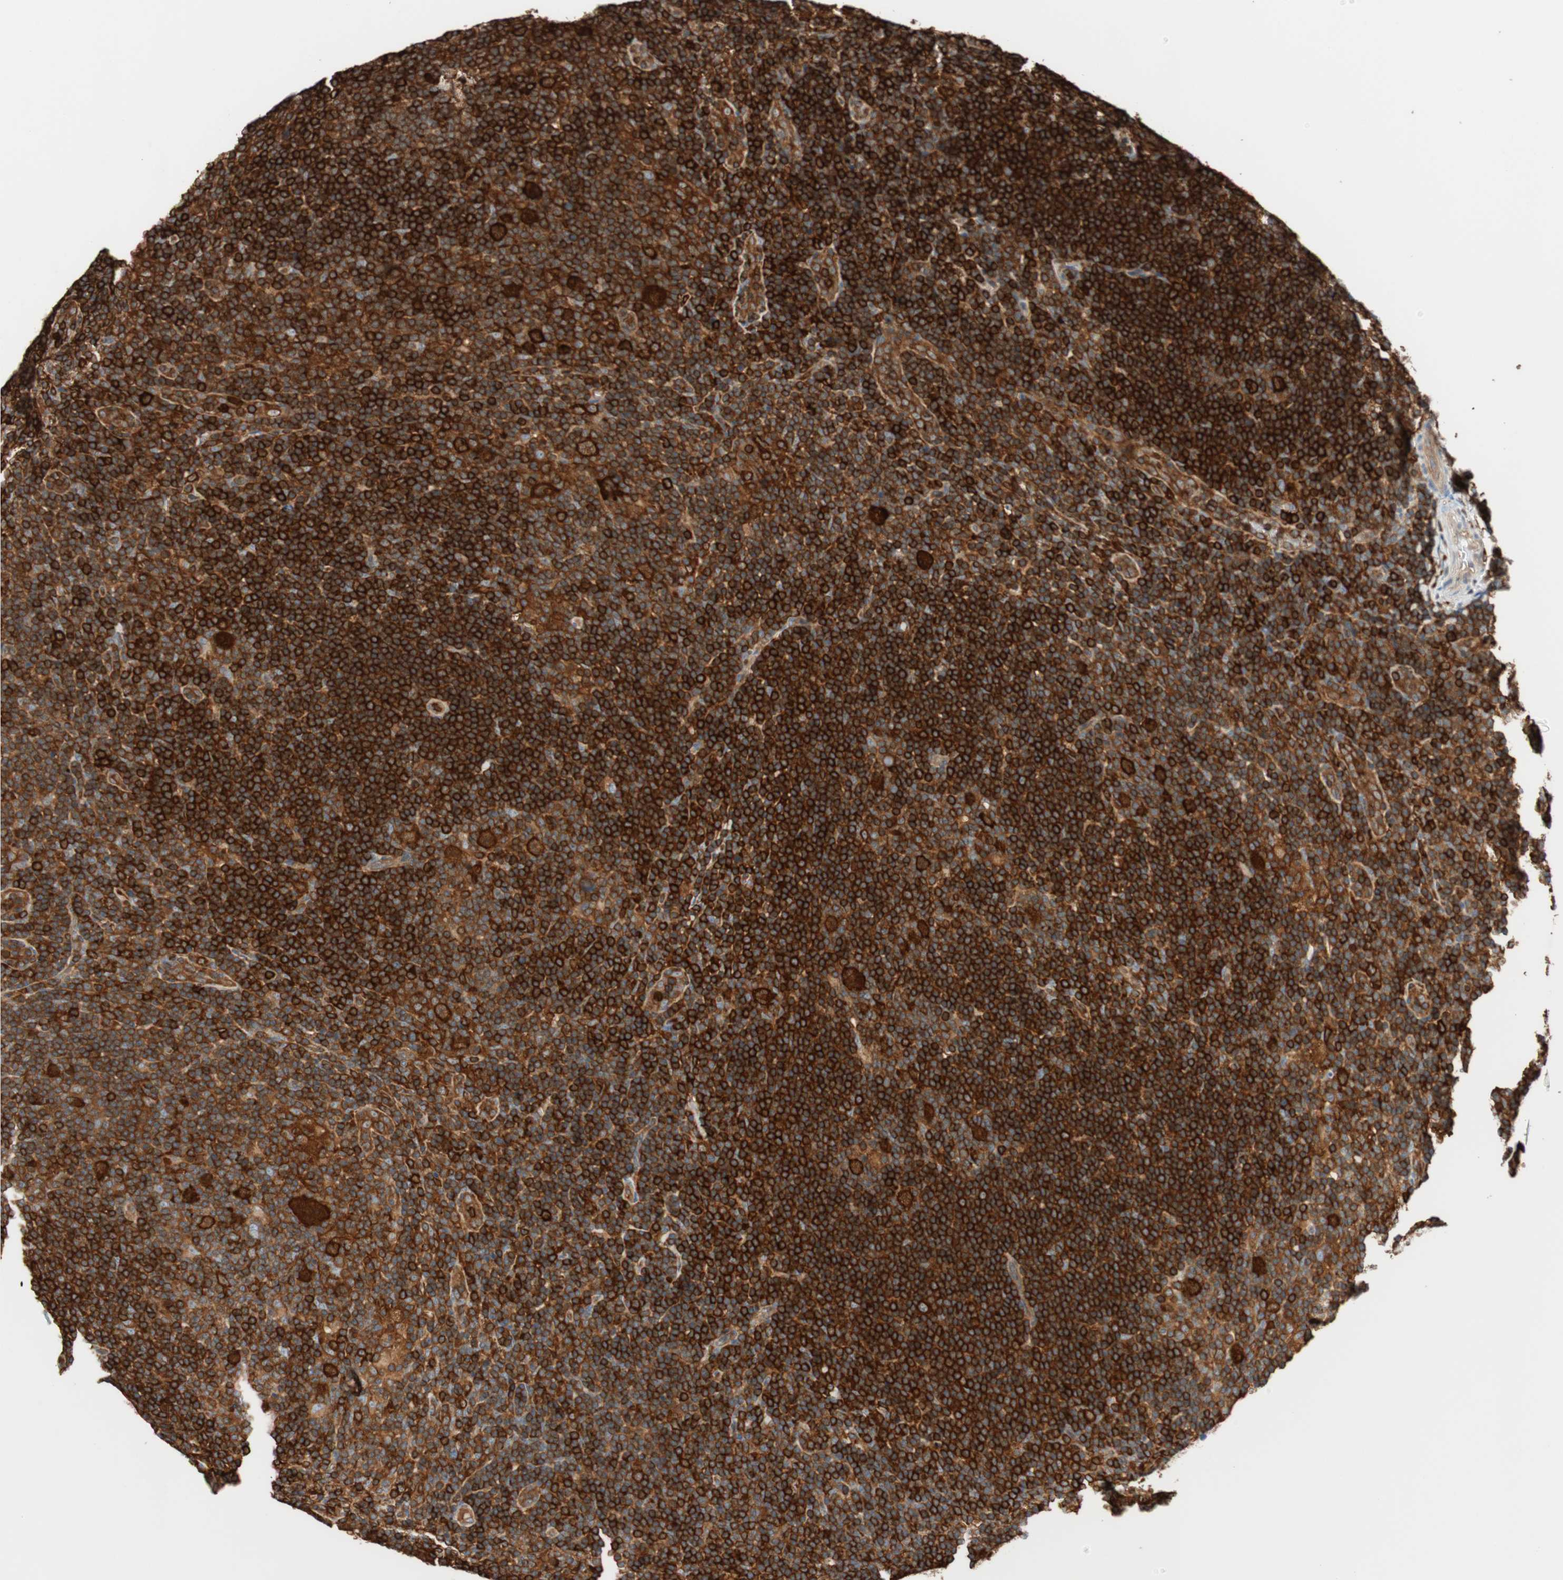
{"staining": {"intensity": "strong", "quantity": ">75%", "location": "cytoplasmic/membranous"}, "tissue": "lymphoma", "cell_type": "Tumor cells", "image_type": "cancer", "snomed": [{"axis": "morphology", "description": "Hodgkin's disease, NOS"}, {"axis": "topography", "description": "Lymph node"}], "caption": "Hodgkin's disease tissue displays strong cytoplasmic/membranous expression in approximately >75% of tumor cells", "gene": "VASP", "patient": {"sex": "female", "age": 57}}